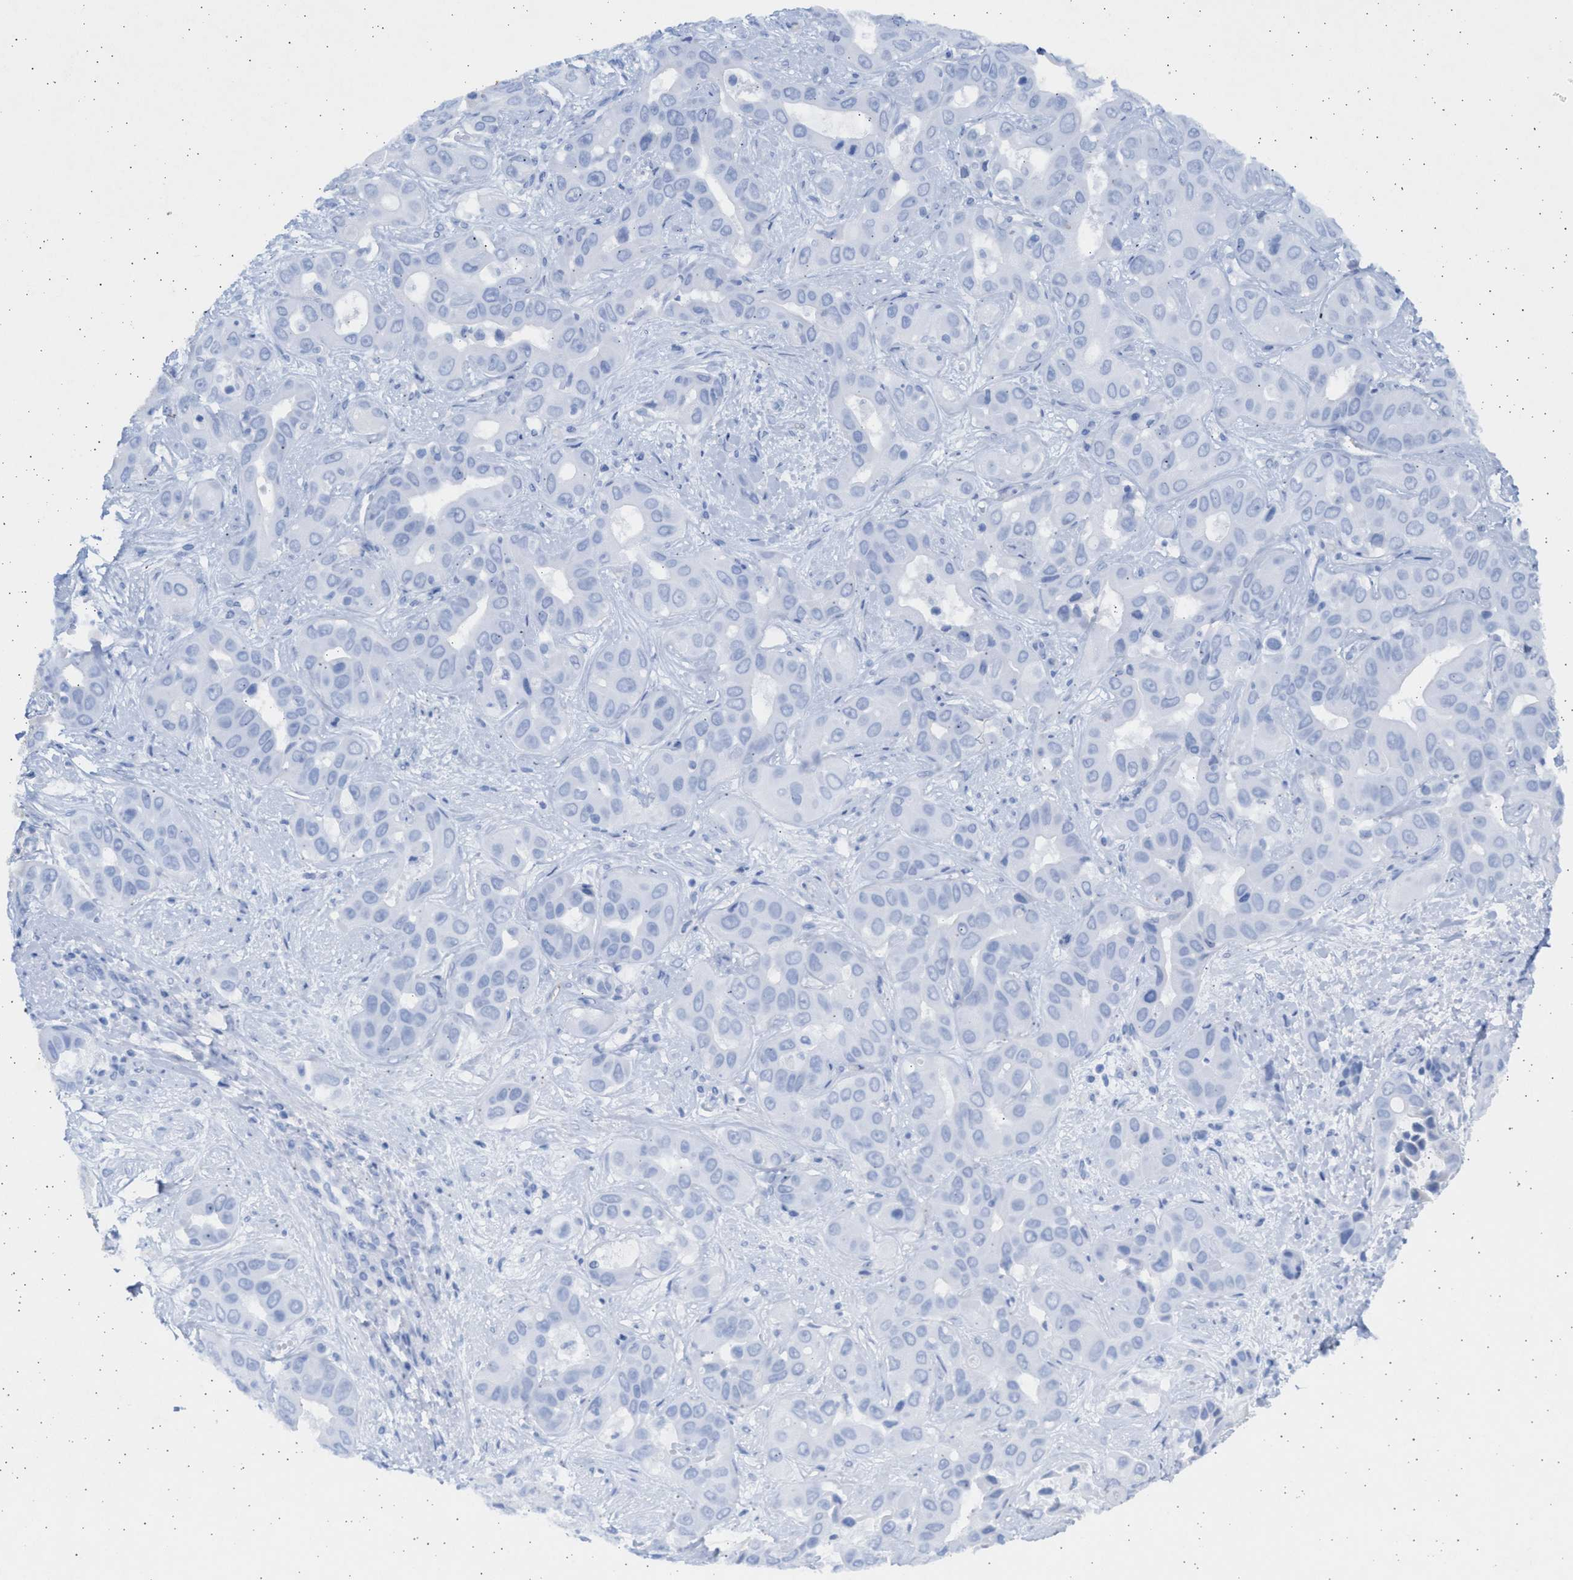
{"staining": {"intensity": "negative", "quantity": "none", "location": "none"}, "tissue": "liver cancer", "cell_type": "Tumor cells", "image_type": "cancer", "snomed": [{"axis": "morphology", "description": "Cholangiocarcinoma"}, {"axis": "topography", "description": "Liver"}], "caption": "Tumor cells show no significant staining in liver cholangiocarcinoma.", "gene": "NBR1", "patient": {"sex": "female", "age": 52}}